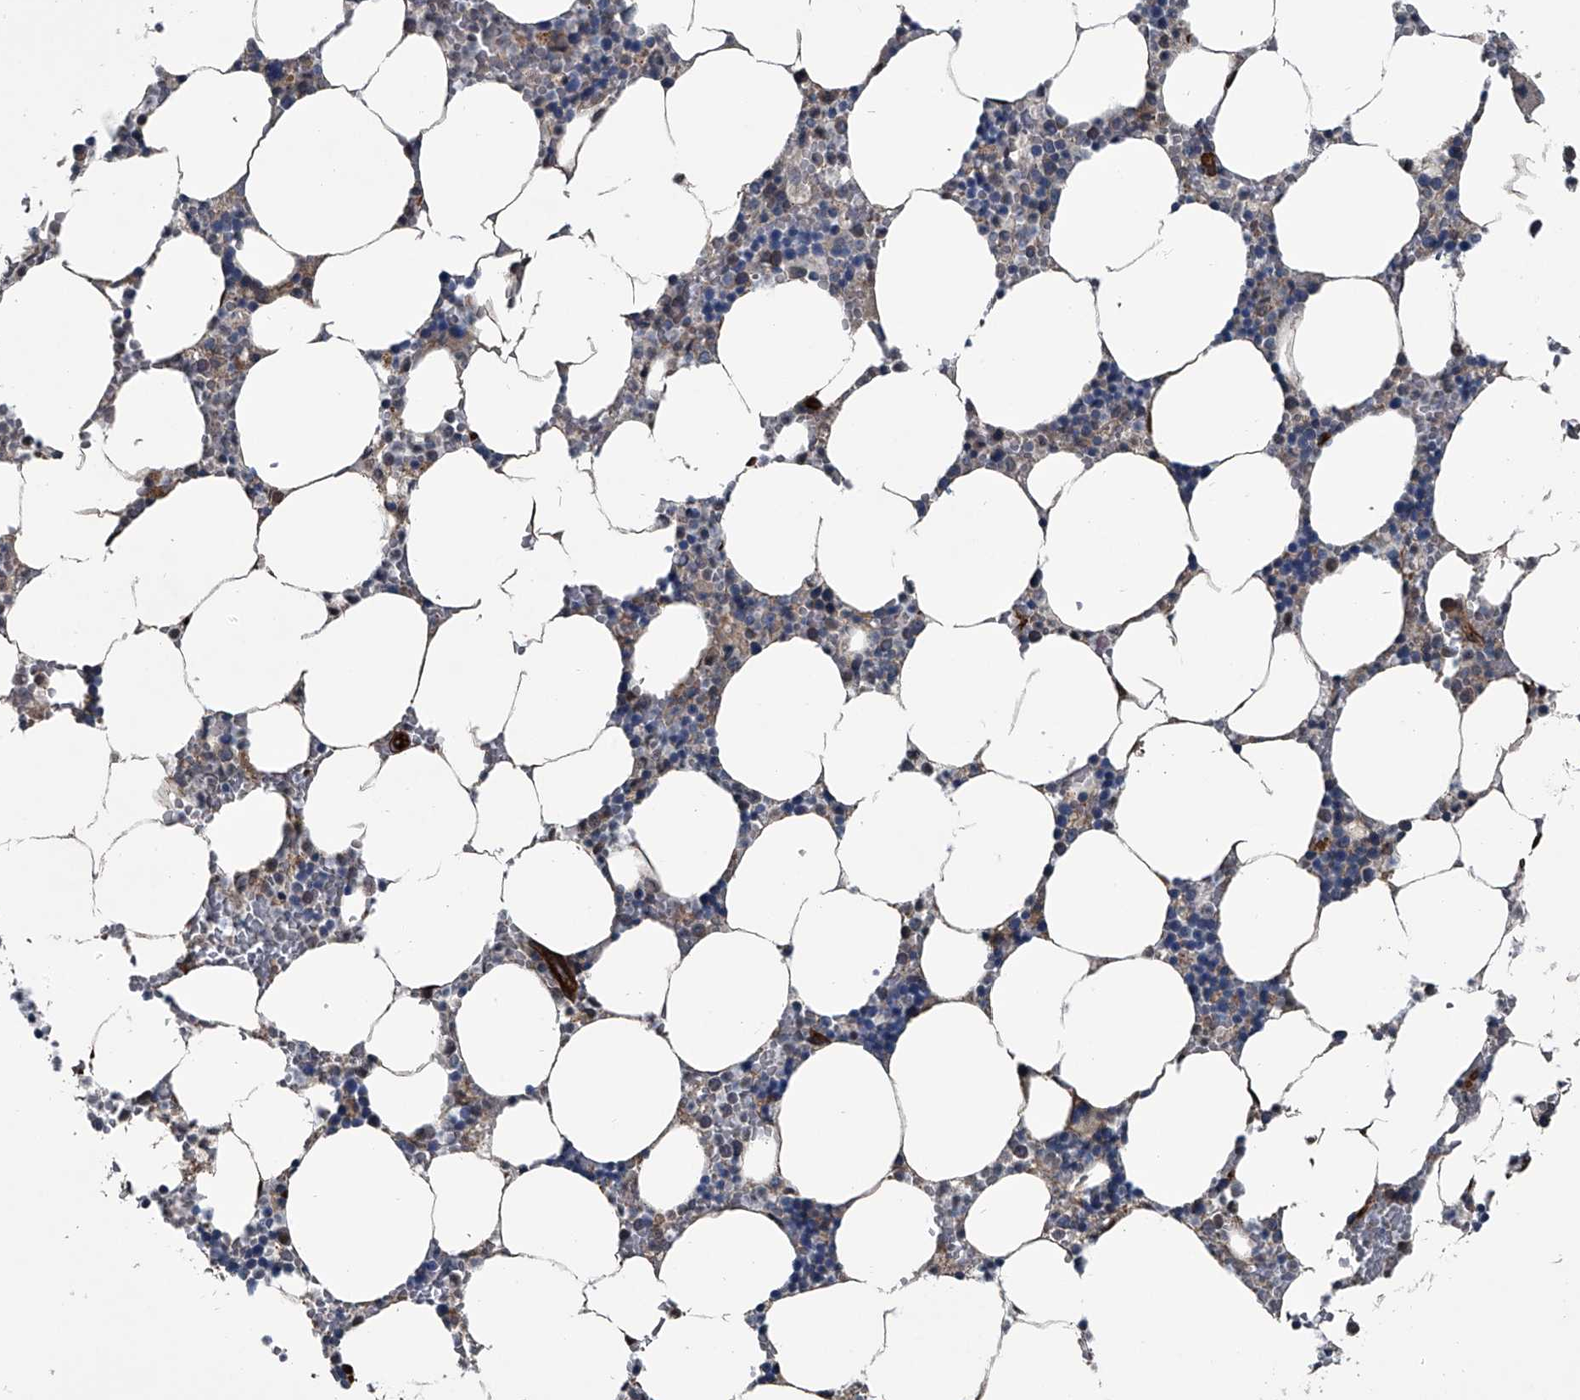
{"staining": {"intensity": "moderate", "quantity": "<25%", "location": "cytoplasmic/membranous"}, "tissue": "bone marrow", "cell_type": "Hematopoietic cells", "image_type": "normal", "snomed": [{"axis": "morphology", "description": "Normal tissue, NOS"}, {"axis": "topography", "description": "Bone marrow"}], "caption": "Immunohistochemistry staining of benign bone marrow, which exhibits low levels of moderate cytoplasmic/membranous expression in about <25% of hematopoietic cells indicating moderate cytoplasmic/membranous protein staining. The staining was performed using DAB (brown) for protein detection and nuclei were counterstained in hematoxylin (blue).", "gene": "LDLRAD2", "patient": {"sex": "male", "age": 70}}